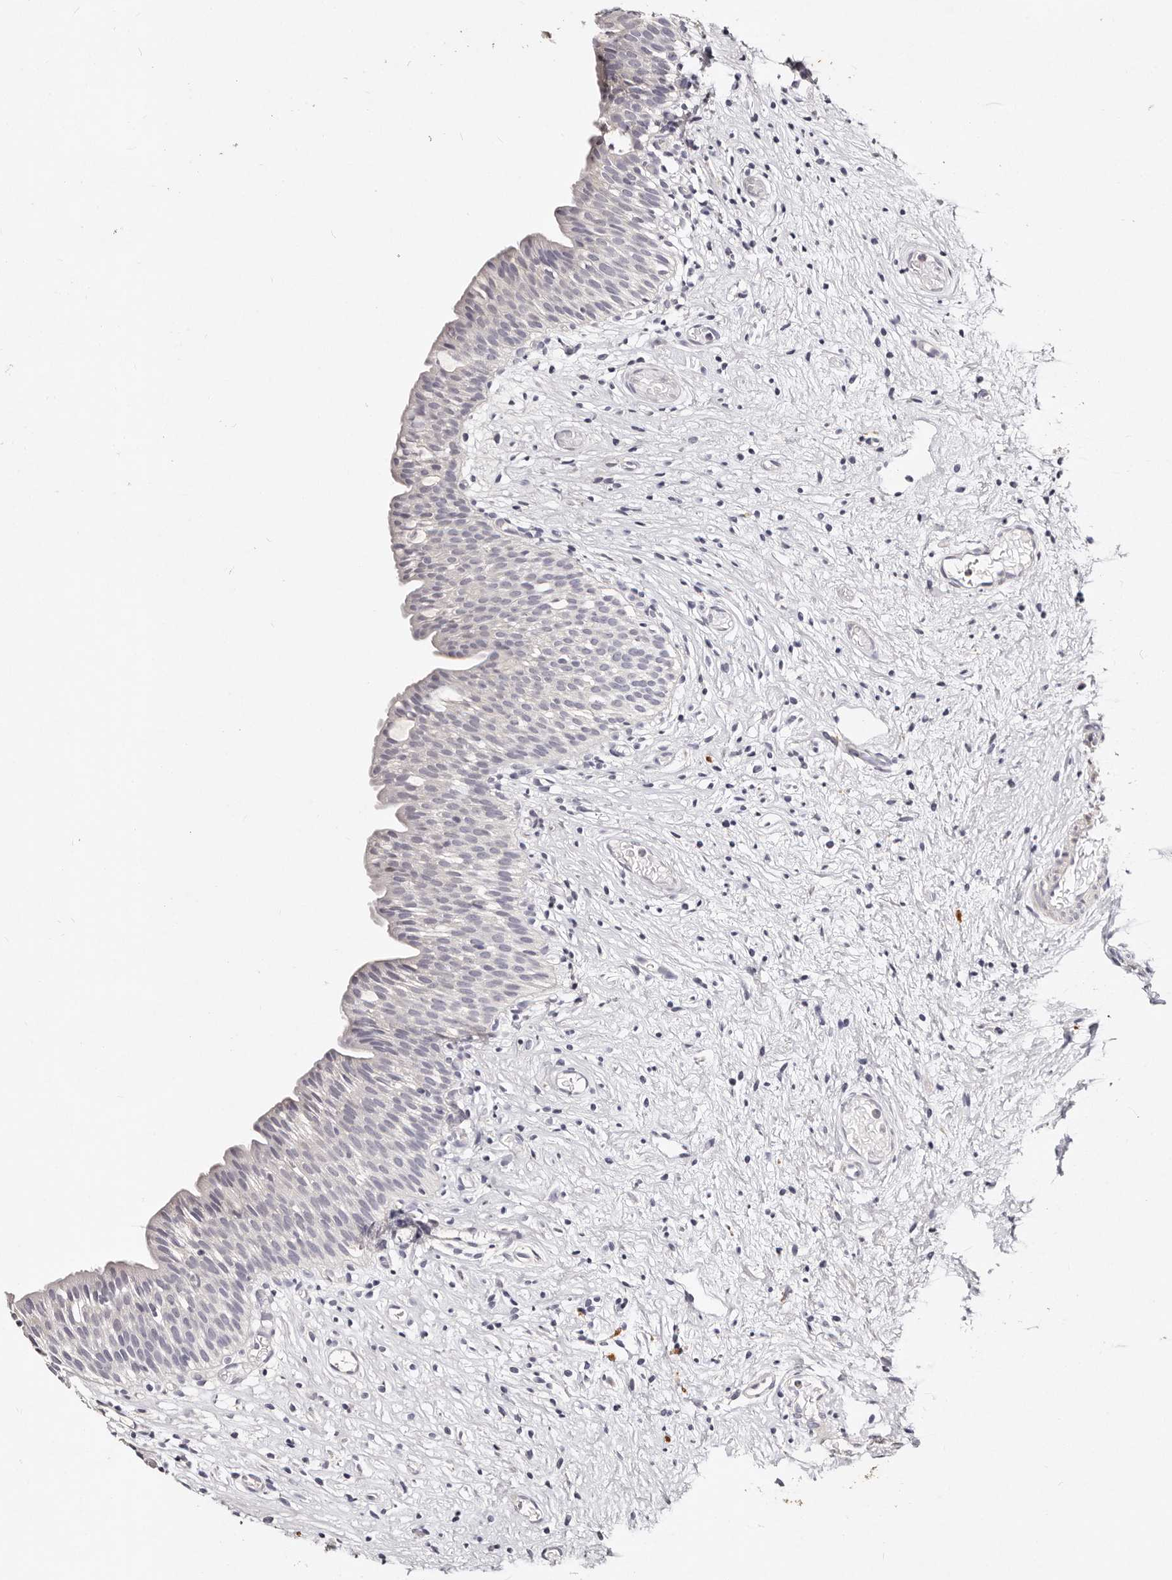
{"staining": {"intensity": "negative", "quantity": "none", "location": "none"}, "tissue": "urinary bladder", "cell_type": "Urothelial cells", "image_type": "normal", "snomed": [{"axis": "morphology", "description": "Transitional cell carcinoma in-situ"}, {"axis": "topography", "description": "Urinary bladder"}], "caption": "This histopathology image is of unremarkable urinary bladder stained with immunohistochemistry to label a protein in brown with the nuclei are counter-stained blue. There is no expression in urothelial cells. (Stains: DAB immunohistochemistry with hematoxylin counter stain, Microscopy: brightfield microscopy at high magnification).", "gene": "MRPS33", "patient": {"sex": "male", "age": 74}}